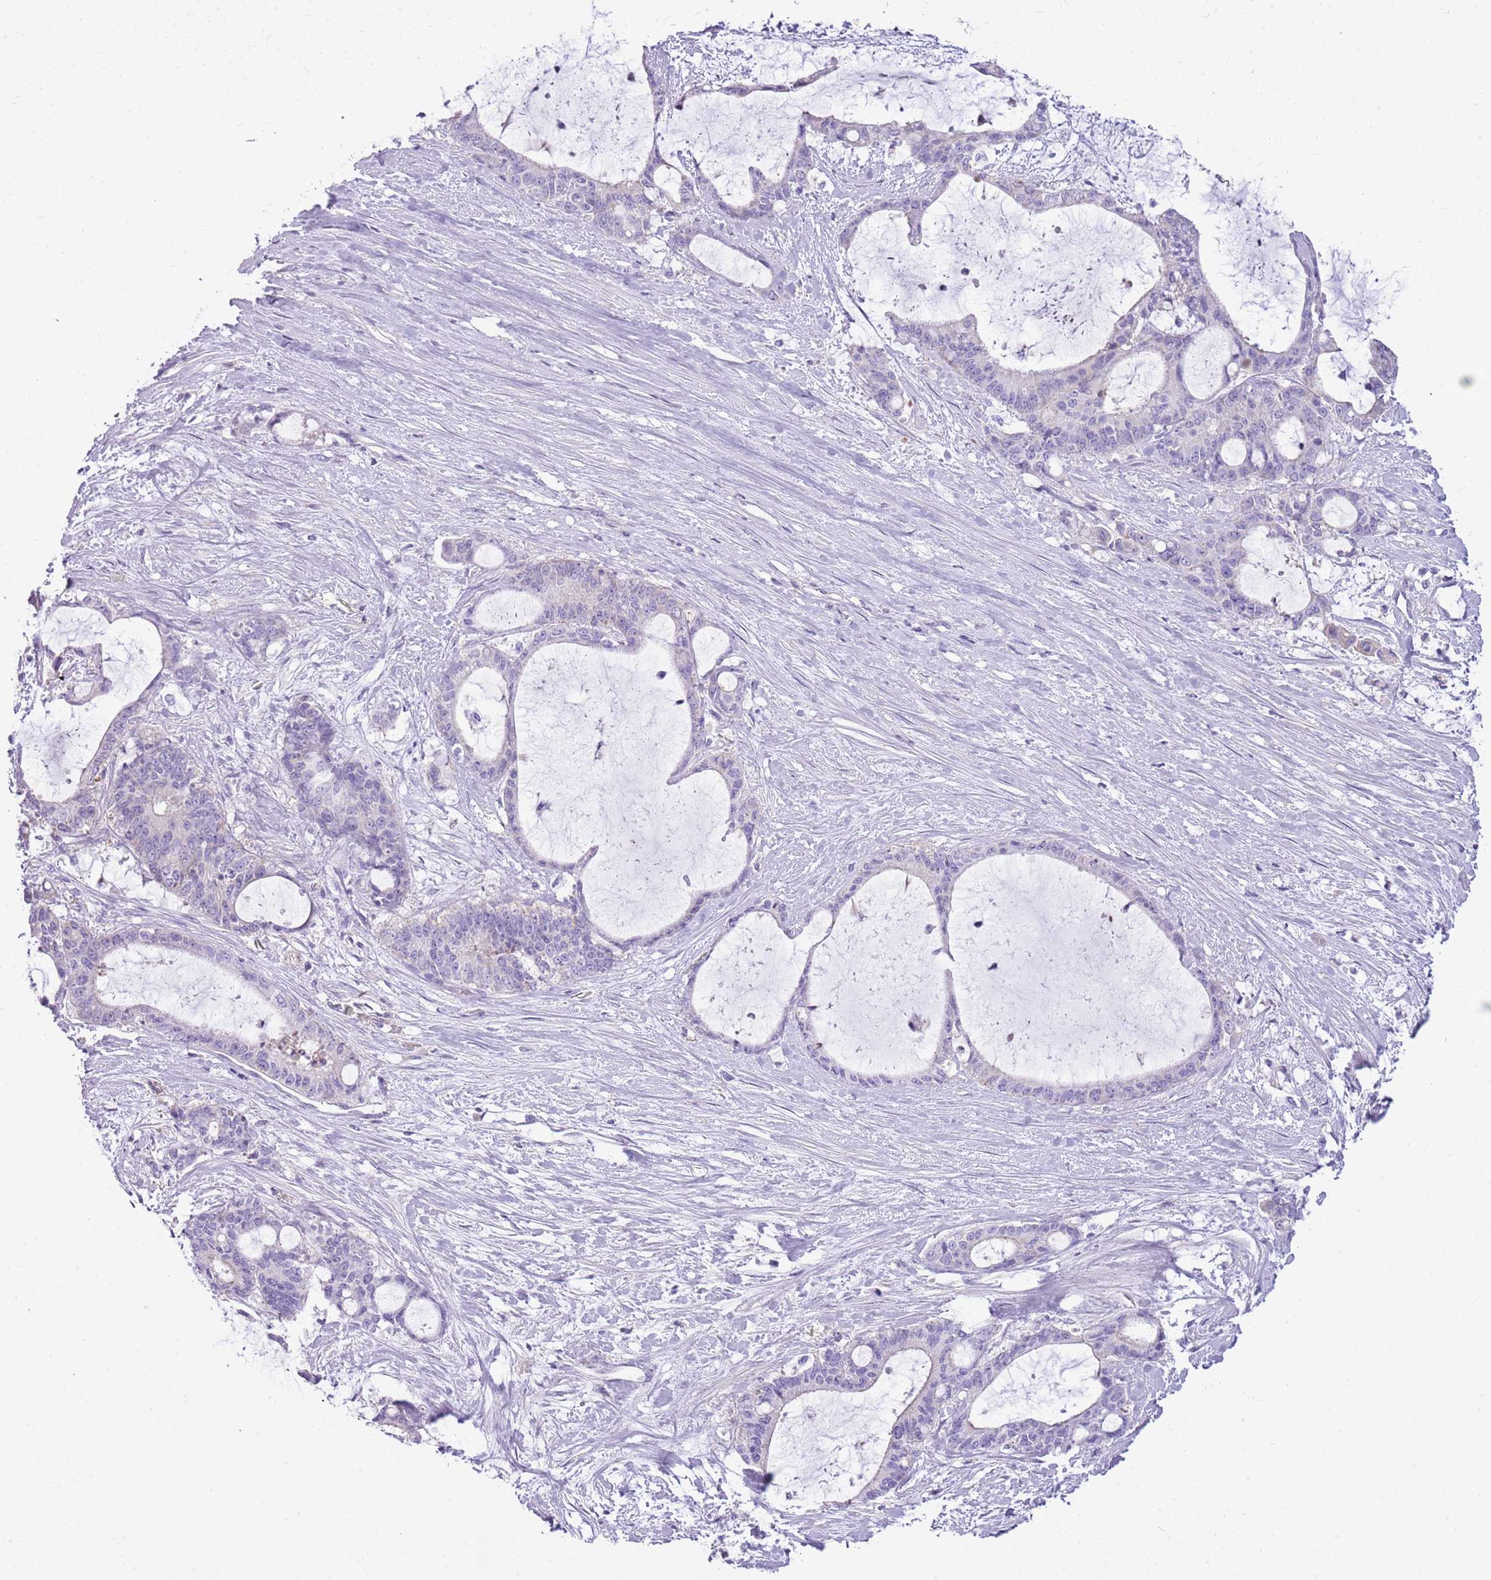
{"staining": {"intensity": "negative", "quantity": "none", "location": "none"}, "tissue": "liver cancer", "cell_type": "Tumor cells", "image_type": "cancer", "snomed": [{"axis": "morphology", "description": "Normal tissue, NOS"}, {"axis": "morphology", "description": "Cholangiocarcinoma"}, {"axis": "topography", "description": "Liver"}, {"axis": "topography", "description": "Peripheral nerve tissue"}], "caption": "Immunohistochemical staining of cholangiocarcinoma (liver) reveals no significant expression in tumor cells.", "gene": "CNPPD1", "patient": {"sex": "female", "age": 73}}